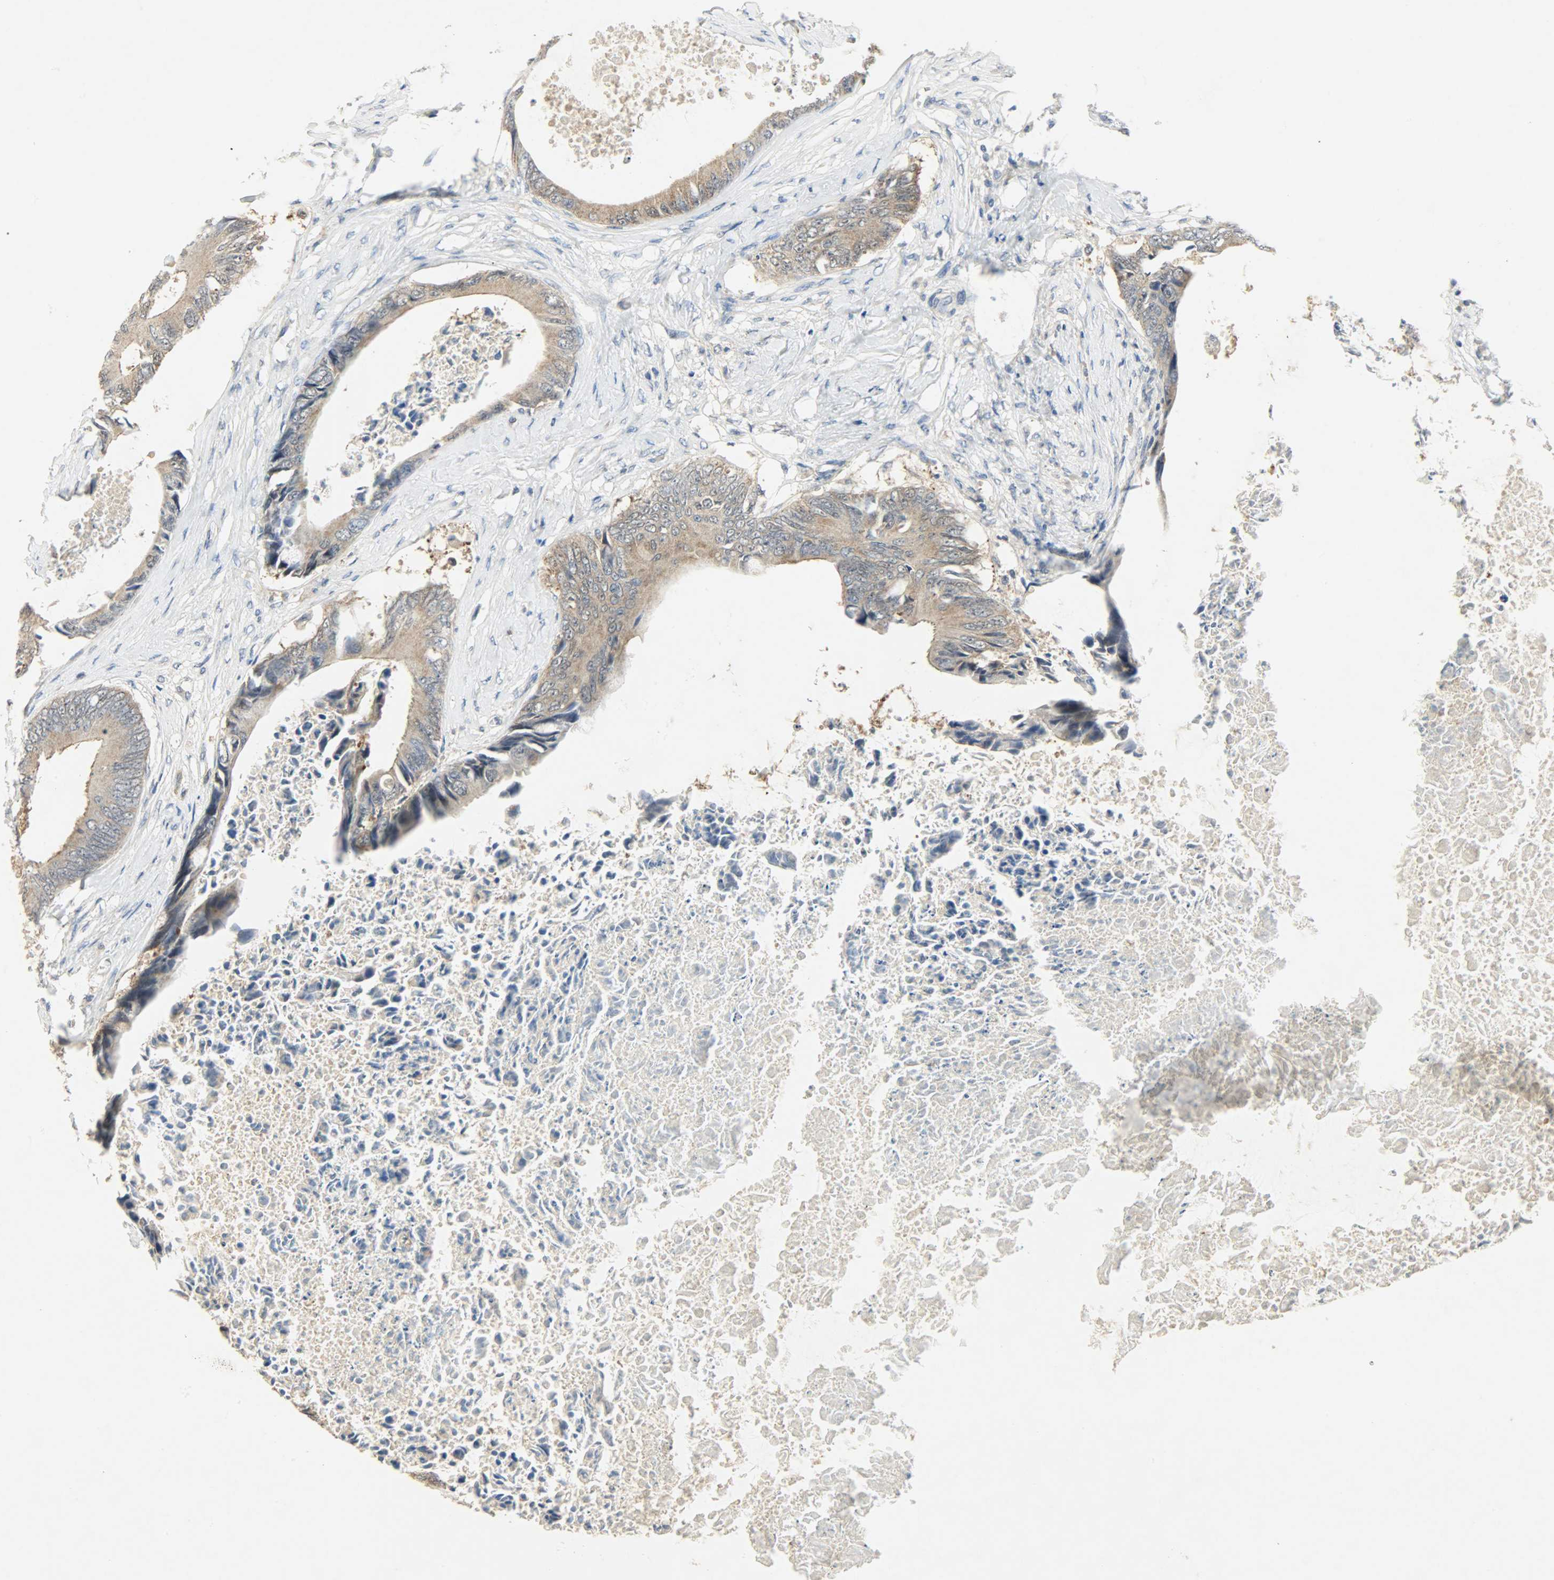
{"staining": {"intensity": "moderate", "quantity": ">75%", "location": "cytoplasmic/membranous"}, "tissue": "colorectal cancer", "cell_type": "Tumor cells", "image_type": "cancer", "snomed": [{"axis": "morphology", "description": "Normal tissue, NOS"}, {"axis": "morphology", "description": "Adenocarcinoma, NOS"}, {"axis": "topography", "description": "Rectum"}, {"axis": "topography", "description": "Peripheral nerve tissue"}], "caption": "Tumor cells demonstrate moderate cytoplasmic/membranous expression in approximately >75% of cells in adenocarcinoma (colorectal). The protein of interest is shown in brown color, while the nuclei are stained blue.", "gene": "TRIM21", "patient": {"sex": "female", "age": 77}}